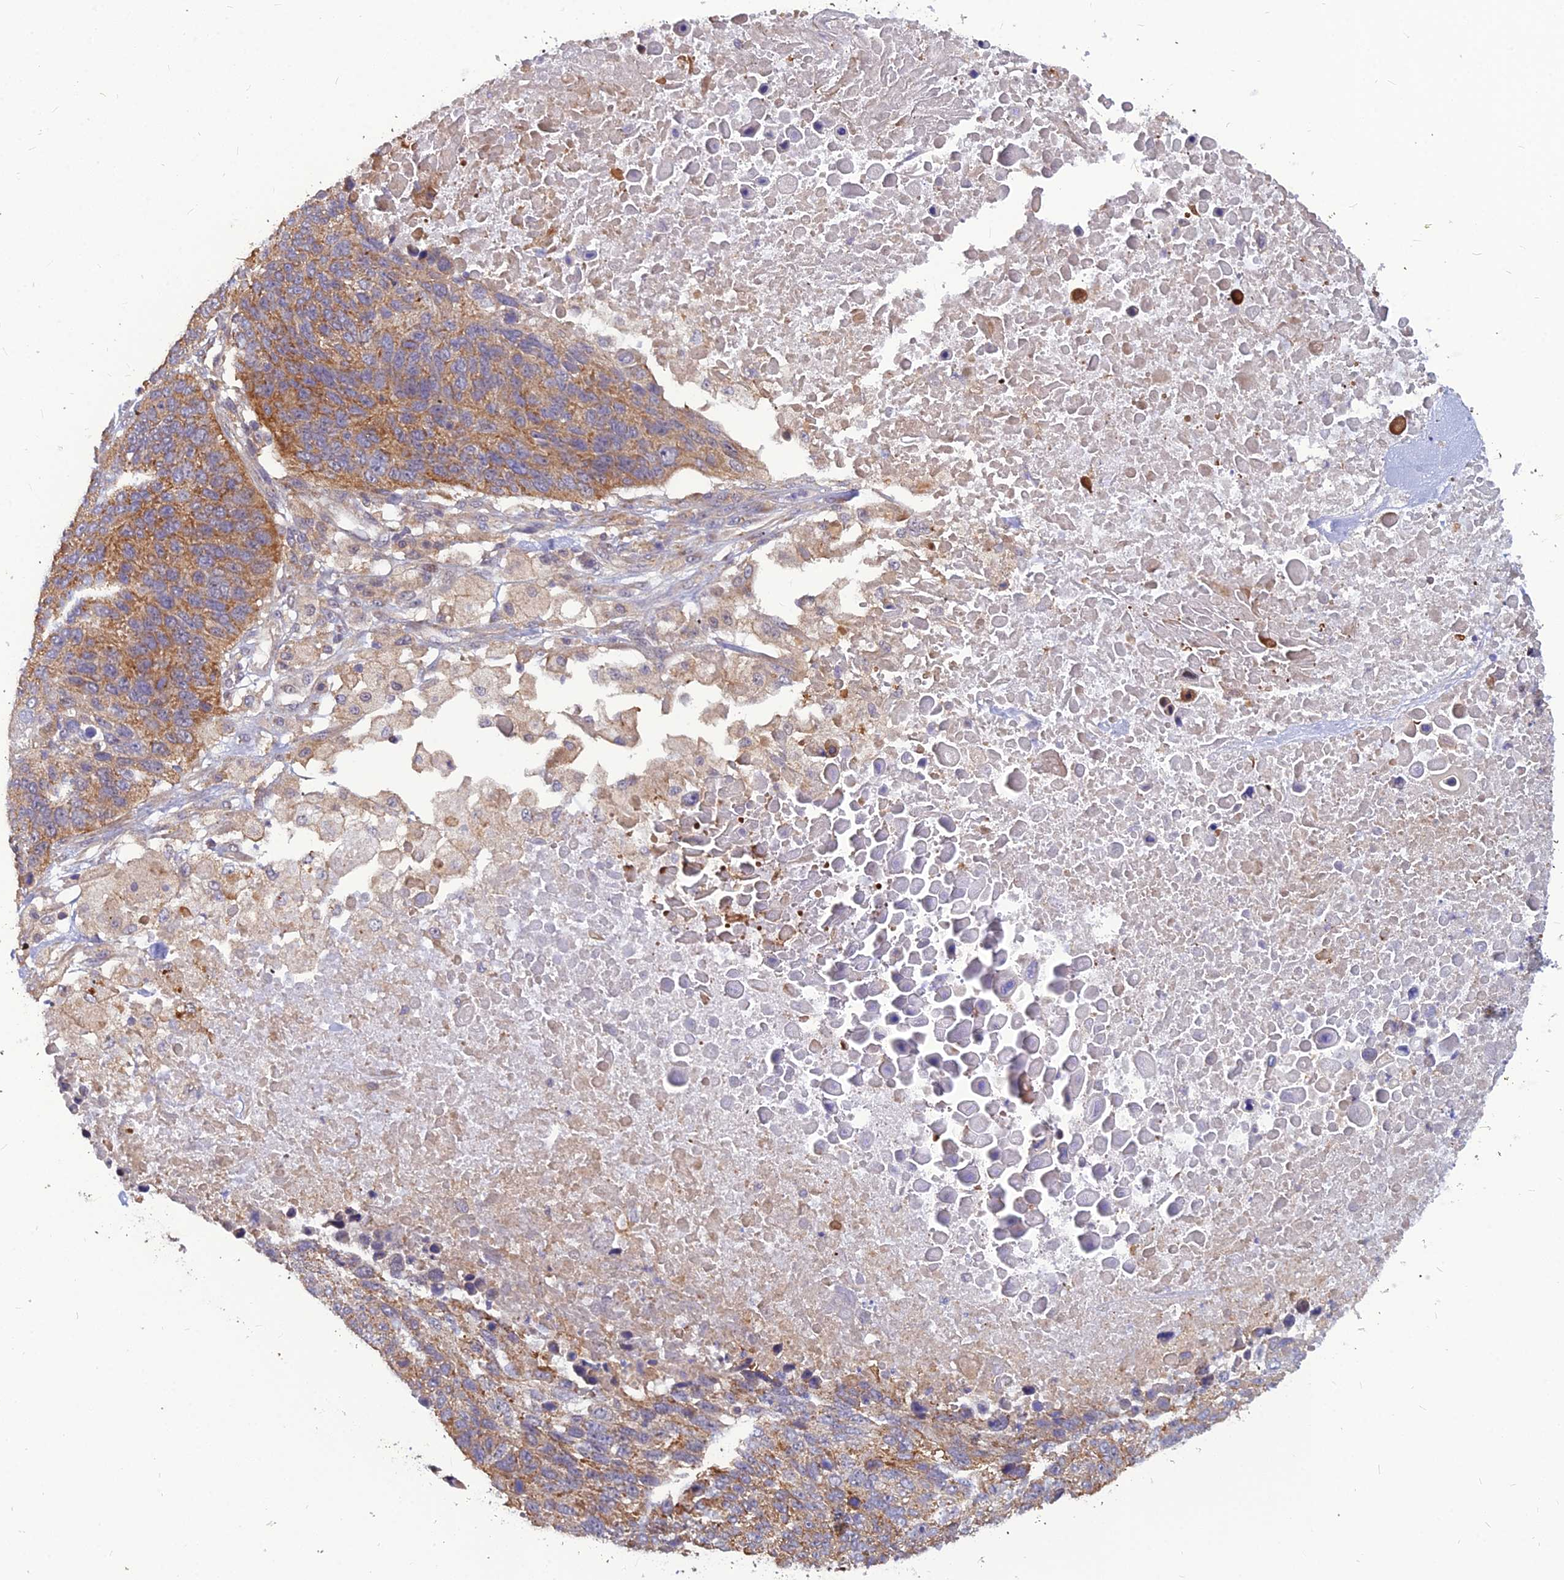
{"staining": {"intensity": "moderate", "quantity": ">75%", "location": "cytoplasmic/membranous"}, "tissue": "lung cancer", "cell_type": "Tumor cells", "image_type": "cancer", "snomed": [{"axis": "morphology", "description": "Normal tissue, NOS"}, {"axis": "morphology", "description": "Squamous cell carcinoma, NOS"}, {"axis": "topography", "description": "Lymph node"}, {"axis": "topography", "description": "Lung"}], "caption": "Lung squamous cell carcinoma was stained to show a protein in brown. There is medium levels of moderate cytoplasmic/membranous positivity in about >75% of tumor cells. (DAB (3,3'-diaminobenzidine) IHC, brown staining for protein, blue staining for nuclei).", "gene": "LEKR1", "patient": {"sex": "male", "age": 66}}